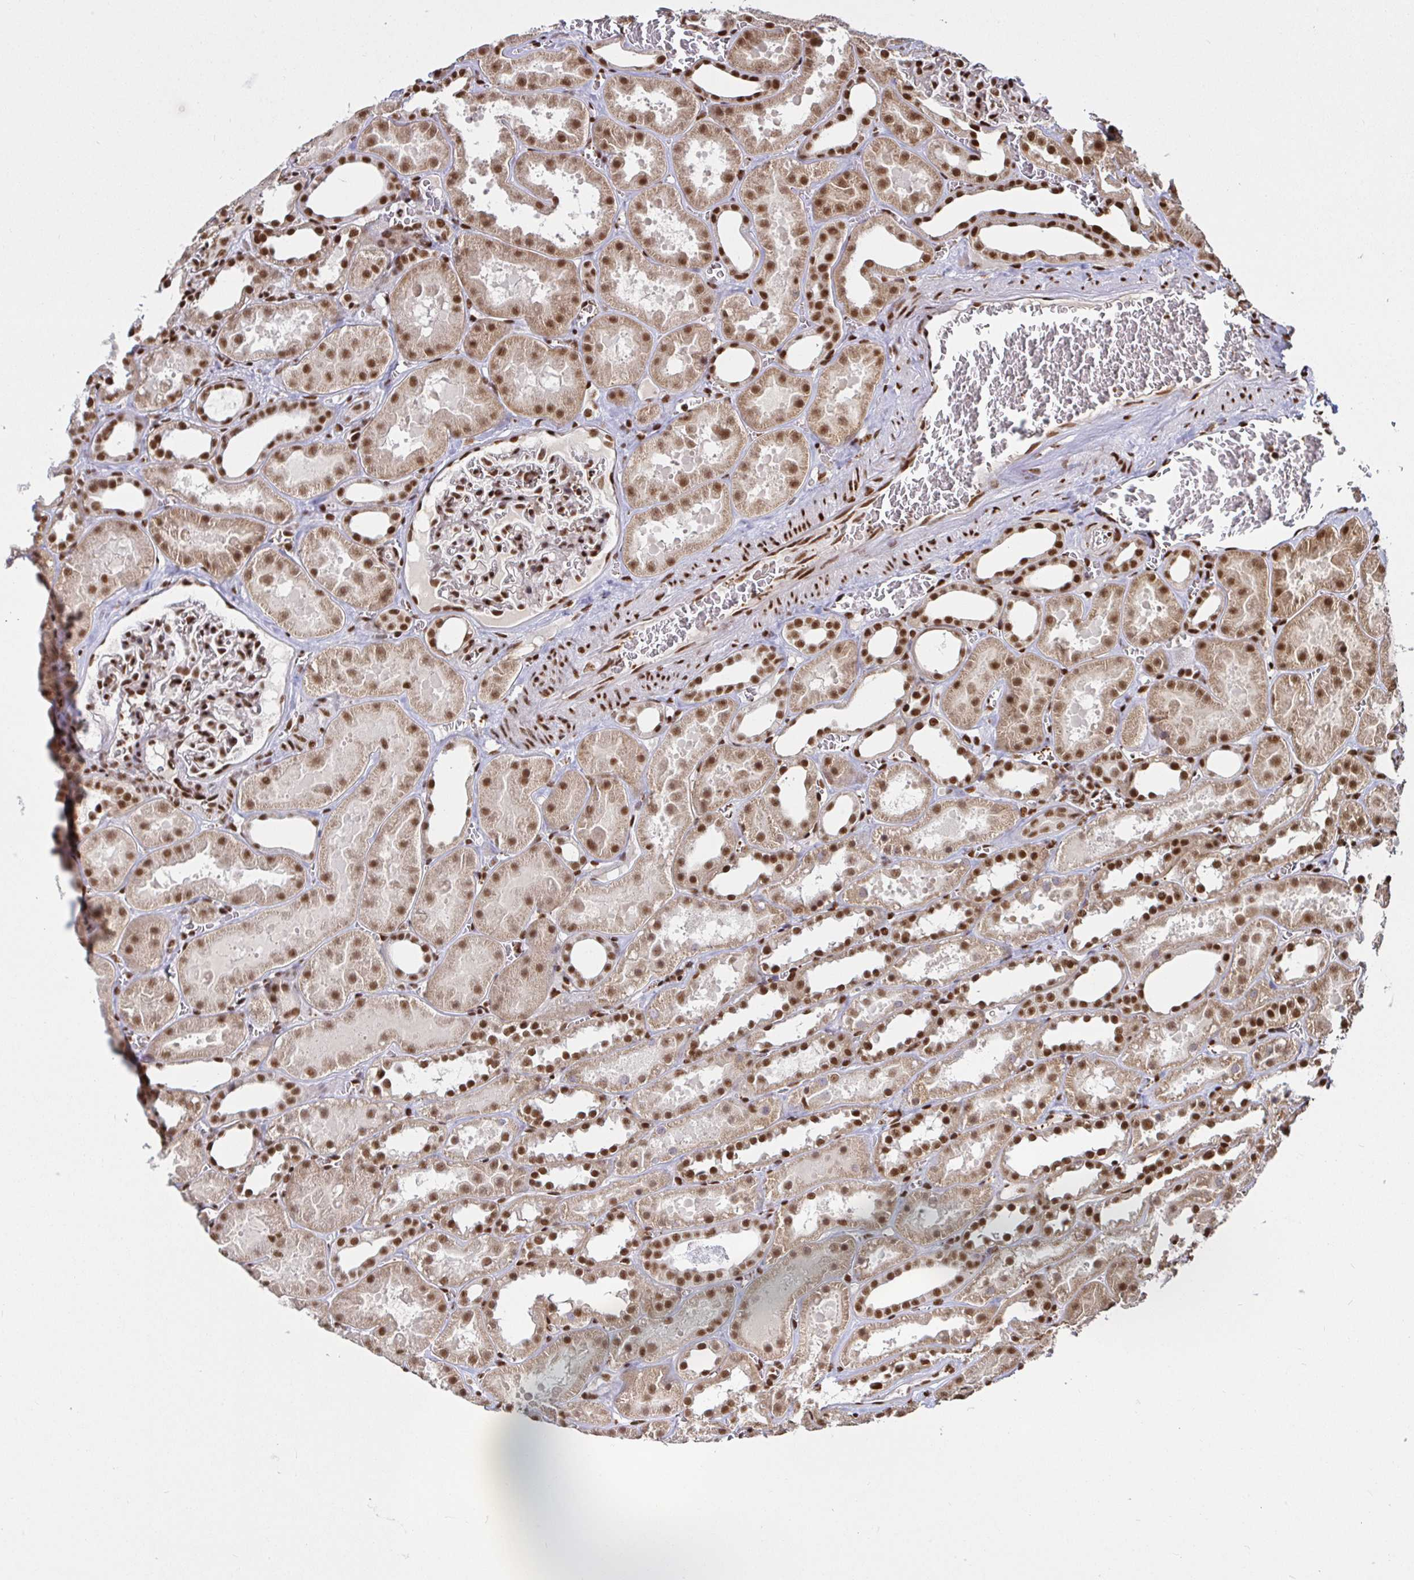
{"staining": {"intensity": "strong", "quantity": ">75%", "location": "nuclear"}, "tissue": "kidney", "cell_type": "Cells in glomeruli", "image_type": "normal", "snomed": [{"axis": "morphology", "description": "Normal tissue, NOS"}, {"axis": "topography", "description": "Kidney"}], "caption": "Immunohistochemistry (IHC) (DAB) staining of benign human kidney demonstrates strong nuclear protein staining in about >75% of cells in glomeruli. (DAB (3,3'-diaminobenzidine) IHC with brightfield microscopy, high magnification).", "gene": "SP3", "patient": {"sex": "female", "age": 41}}